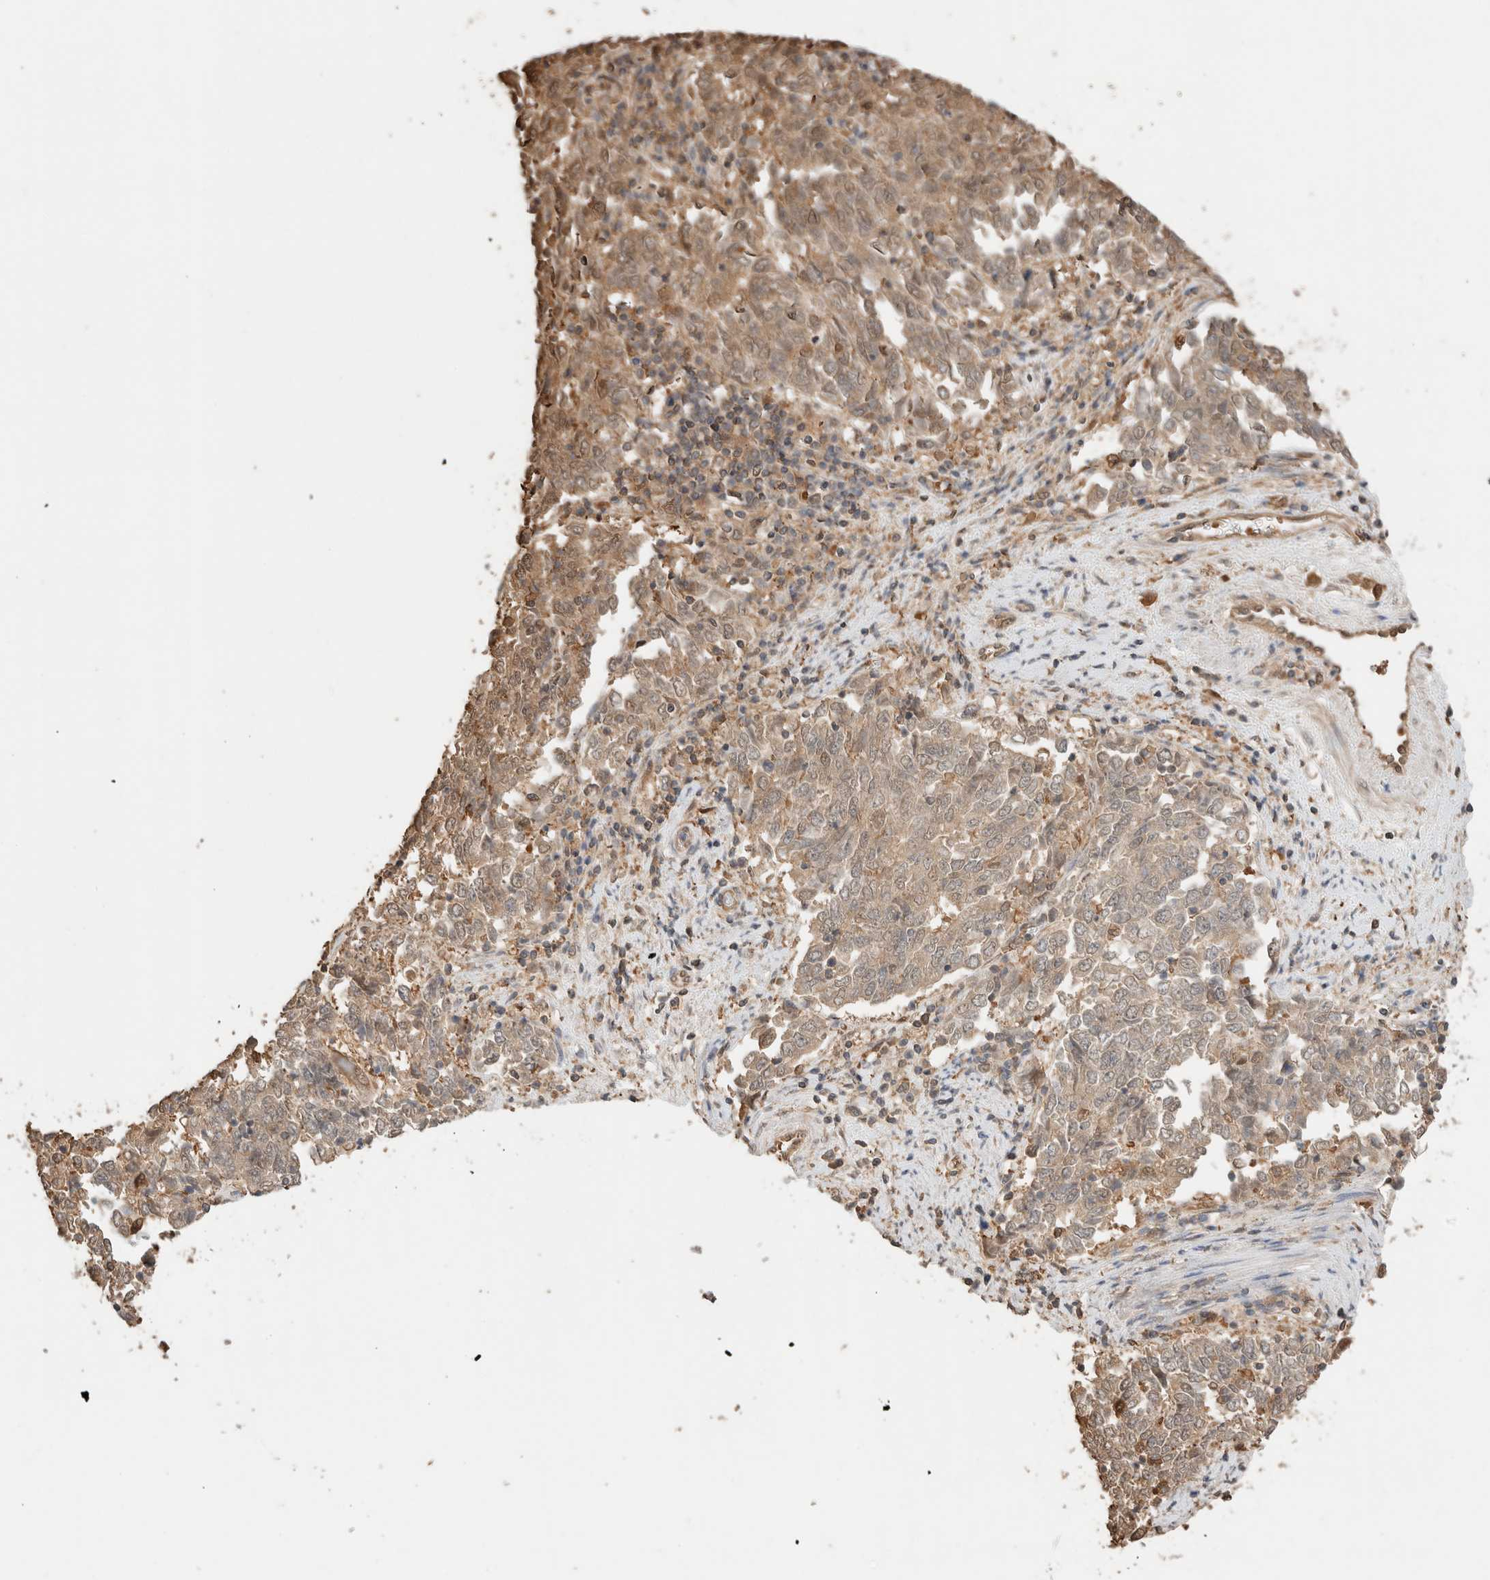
{"staining": {"intensity": "weak", "quantity": ">75%", "location": "cytoplasmic/membranous,nuclear"}, "tissue": "endometrial cancer", "cell_type": "Tumor cells", "image_type": "cancer", "snomed": [{"axis": "morphology", "description": "Adenocarcinoma, NOS"}, {"axis": "topography", "description": "Endometrium"}], "caption": "Endometrial cancer (adenocarcinoma) stained for a protein (brown) demonstrates weak cytoplasmic/membranous and nuclear positive expression in about >75% of tumor cells.", "gene": "YWHAH", "patient": {"sex": "female", "age": 80}}